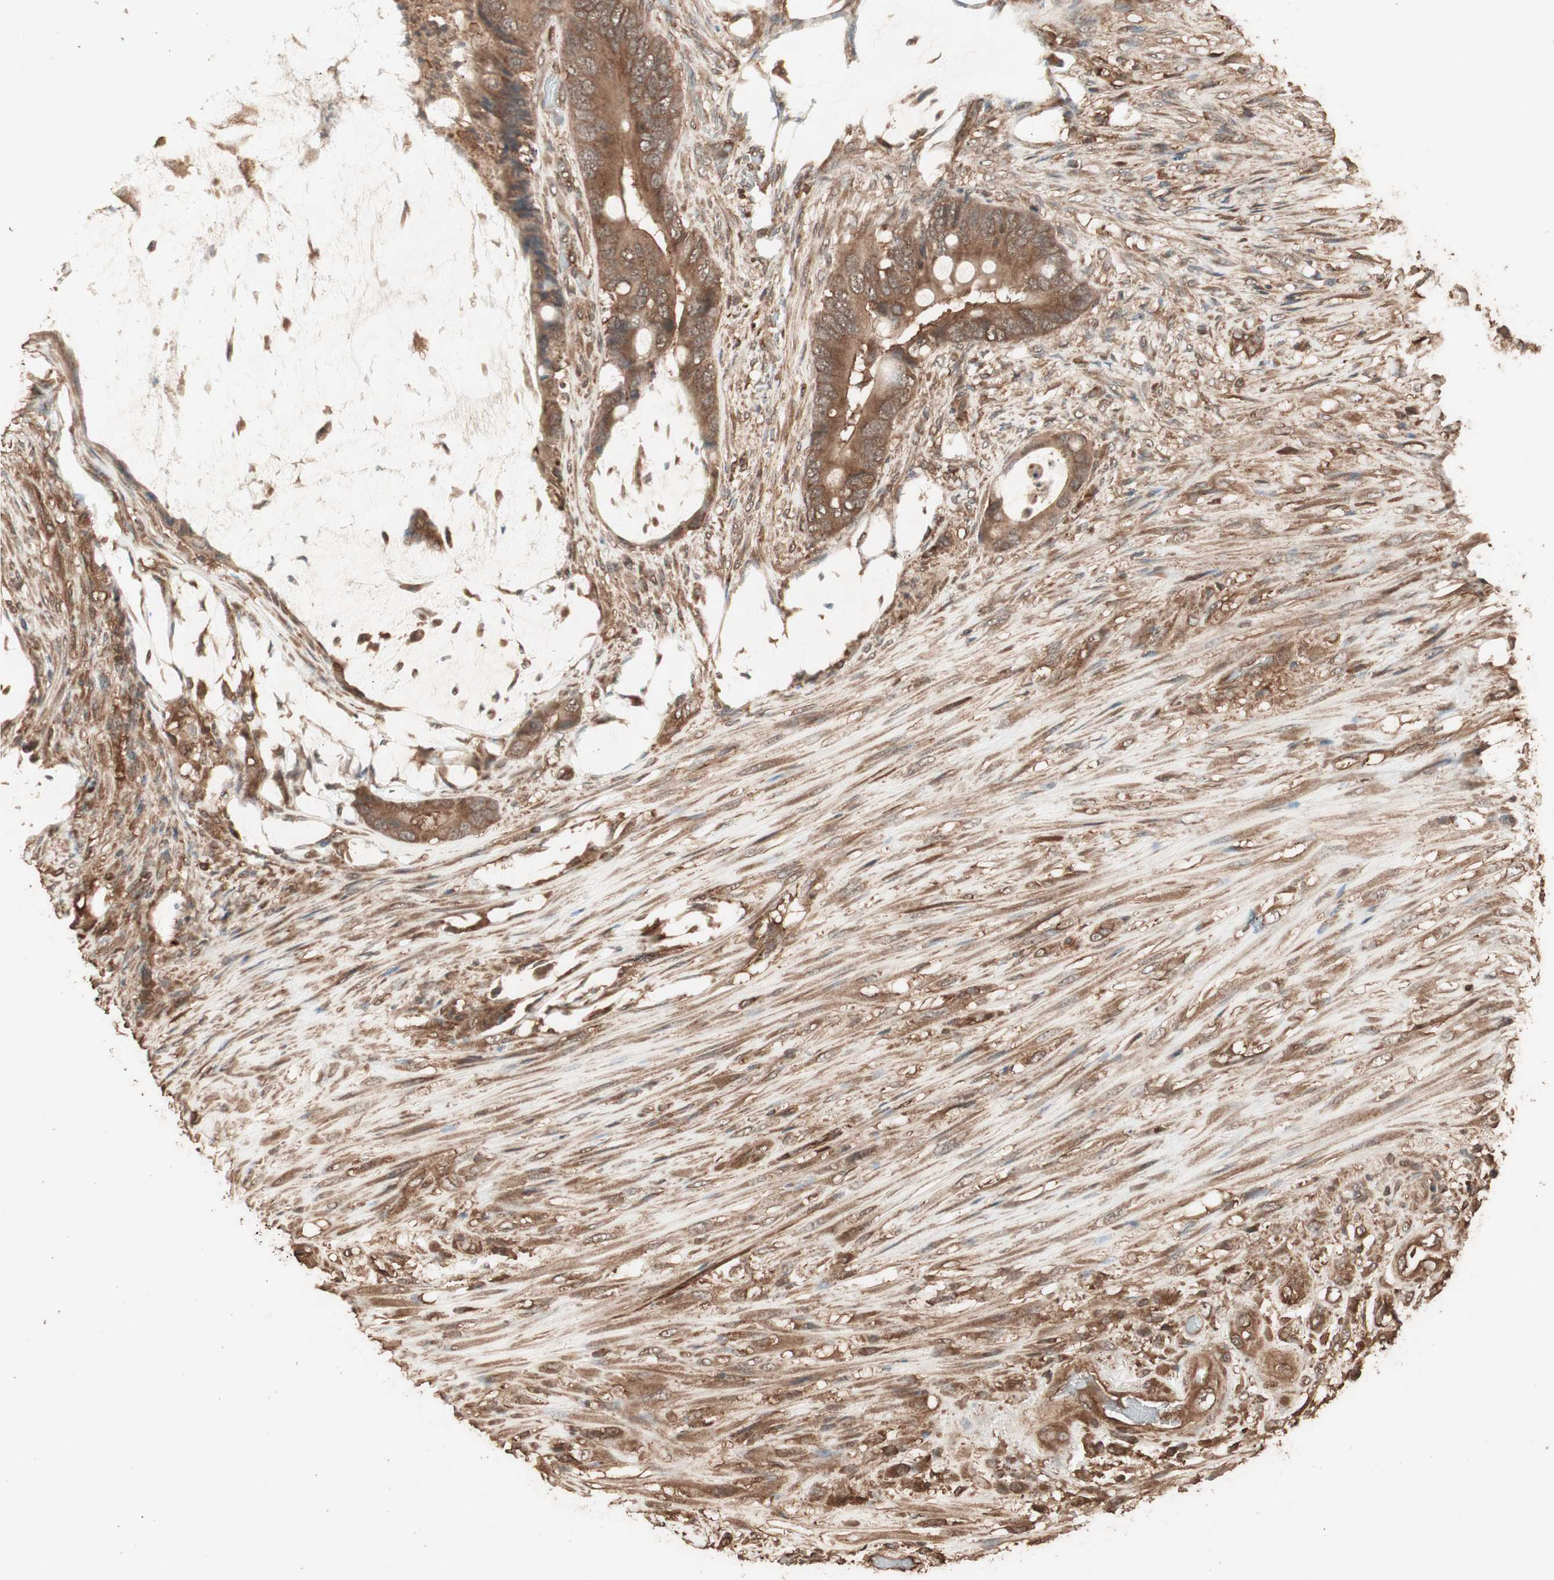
{"staining": {"intensity": "moderate", "quantity": ">75%", "location": "cytoplasmic/membranous"}, "tissue": "colorectal cancer", "cell_type": "Tumor cells", "image_type": "cancer", "snomed": [{"axis": "morphology", "description": "Adenocarcinoma, NOS"}, {"axis": "topography", "description": "Rectum"}], "caption": "High-power microscopy captured an immunohistochemistry (IHC) histopathology image of colorectal cancer (adenocarcinoma), revealing moderate cytoplasmic/membranous expression in approximately >75% of tumor cells.", "gene": "CCN4", "patient": {"sex": "female", "age": 77}}